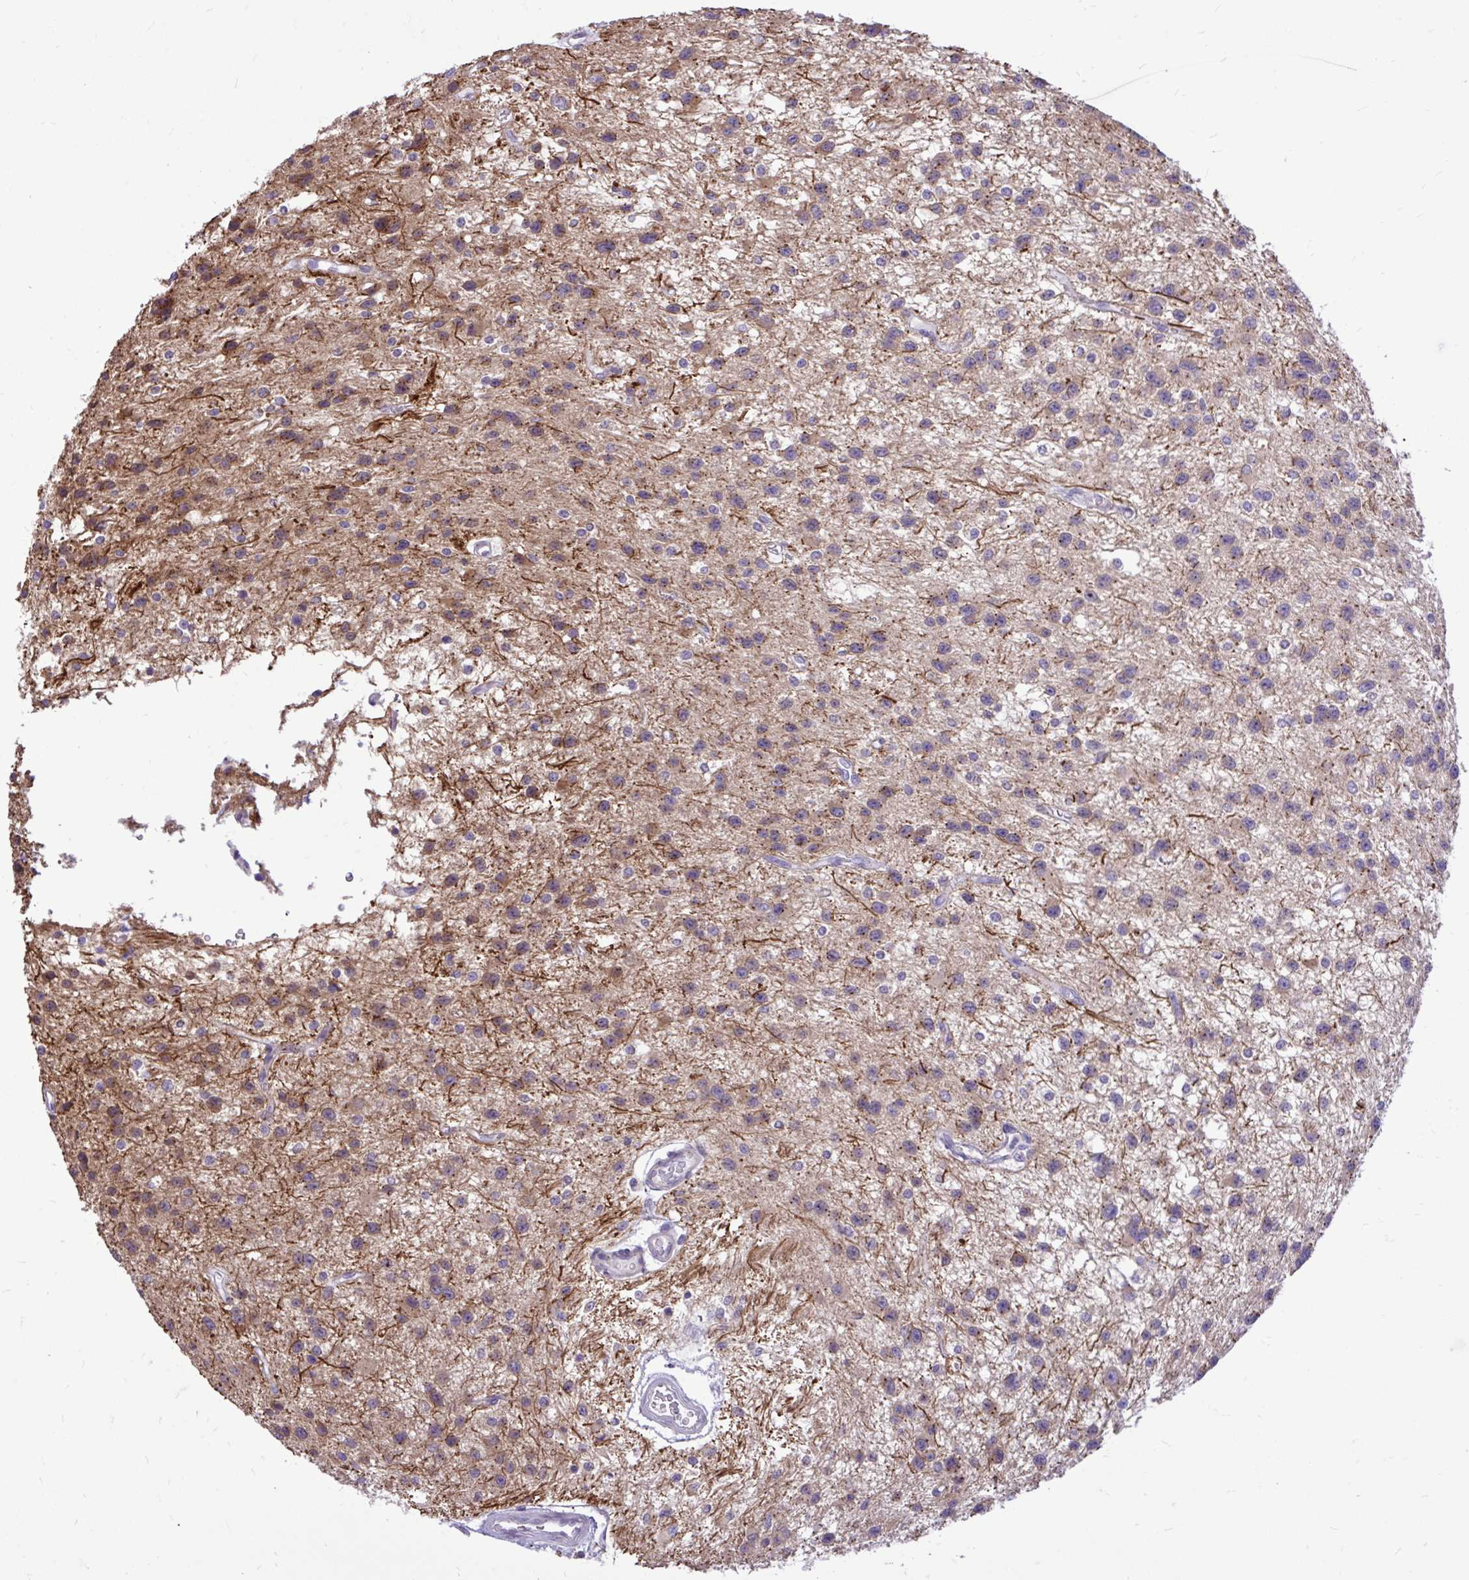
{"staining": {"intensity": "weak", "quantity": "25%-75%", "location": "cytoplasmic/membranous"}, "tissue": "glioma", "cell_type": "Tumor cells", "image_type": "cancer", "snomed": [{"axis": "morphology", "description": "Glioma, malignant, Low grade"}, {"axis": "topography", "description": "Brain"}], "caption": "DAB immunohistochemical staining of malignant low-grade glioma displays weak cytoplasmic/membranous protein positivity in about 25%-75% of tumor cells.", "gene": "CEACAM18", "patient": {"sex": "male", "age": 43}}